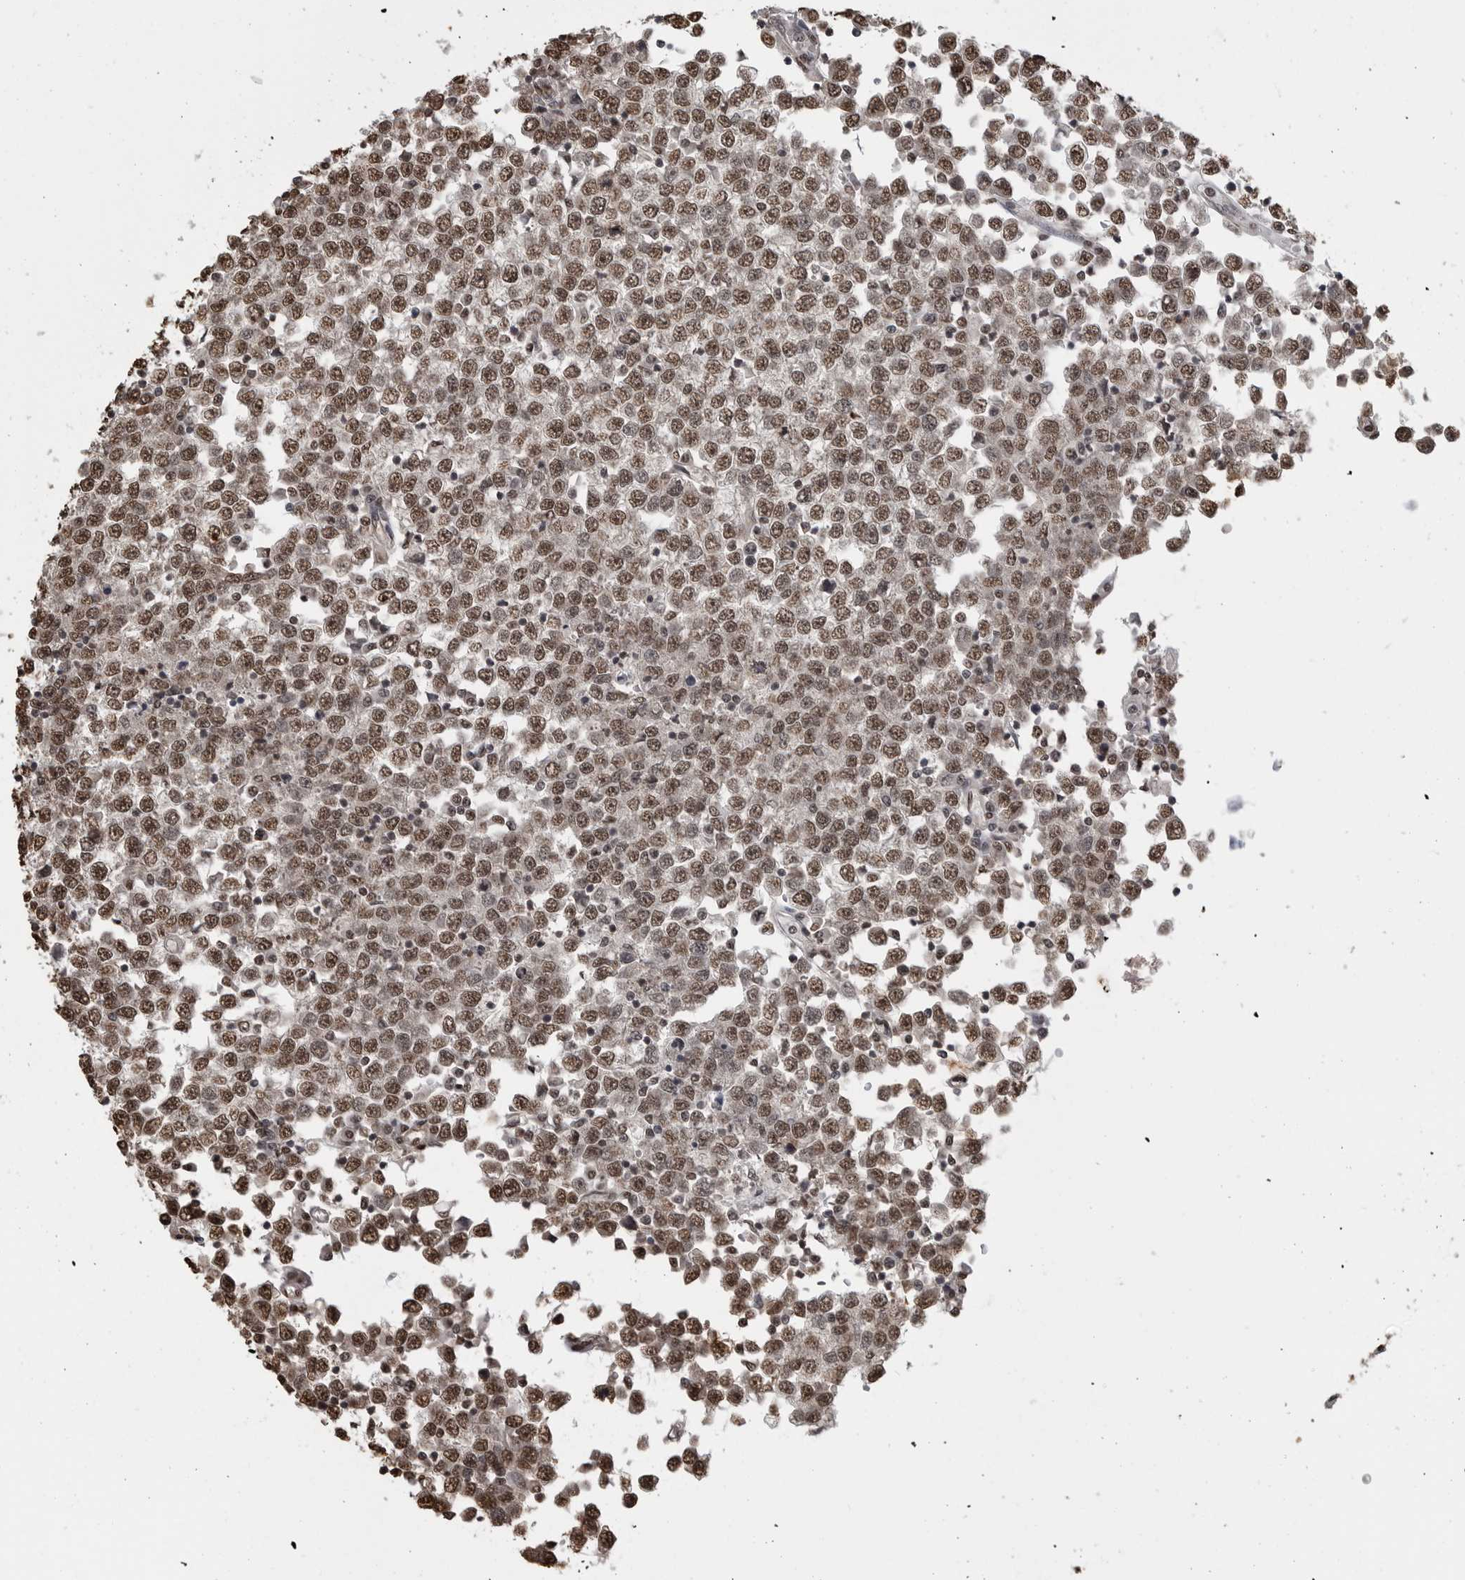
{"staining": {"intensity": "moderate", "quantity": ">75%", "location": "nuclear"}, "tissue": "testis cancer", "cell_type": "Tumor cells", "image_type": "cancer", "snomed": [{"axis": "morphology", "description": "Seminoma, NOS"}, {"axis": "topography", "description": "Testis"}], "caption": "This photomicrograph shows immunohistochemistry staining of testis cancer, with medium moderate nuclear positivity in approximately >75% of tumor cells.", "gene": "SMAD2", "patient": {"sex": "male", "age": 65}}